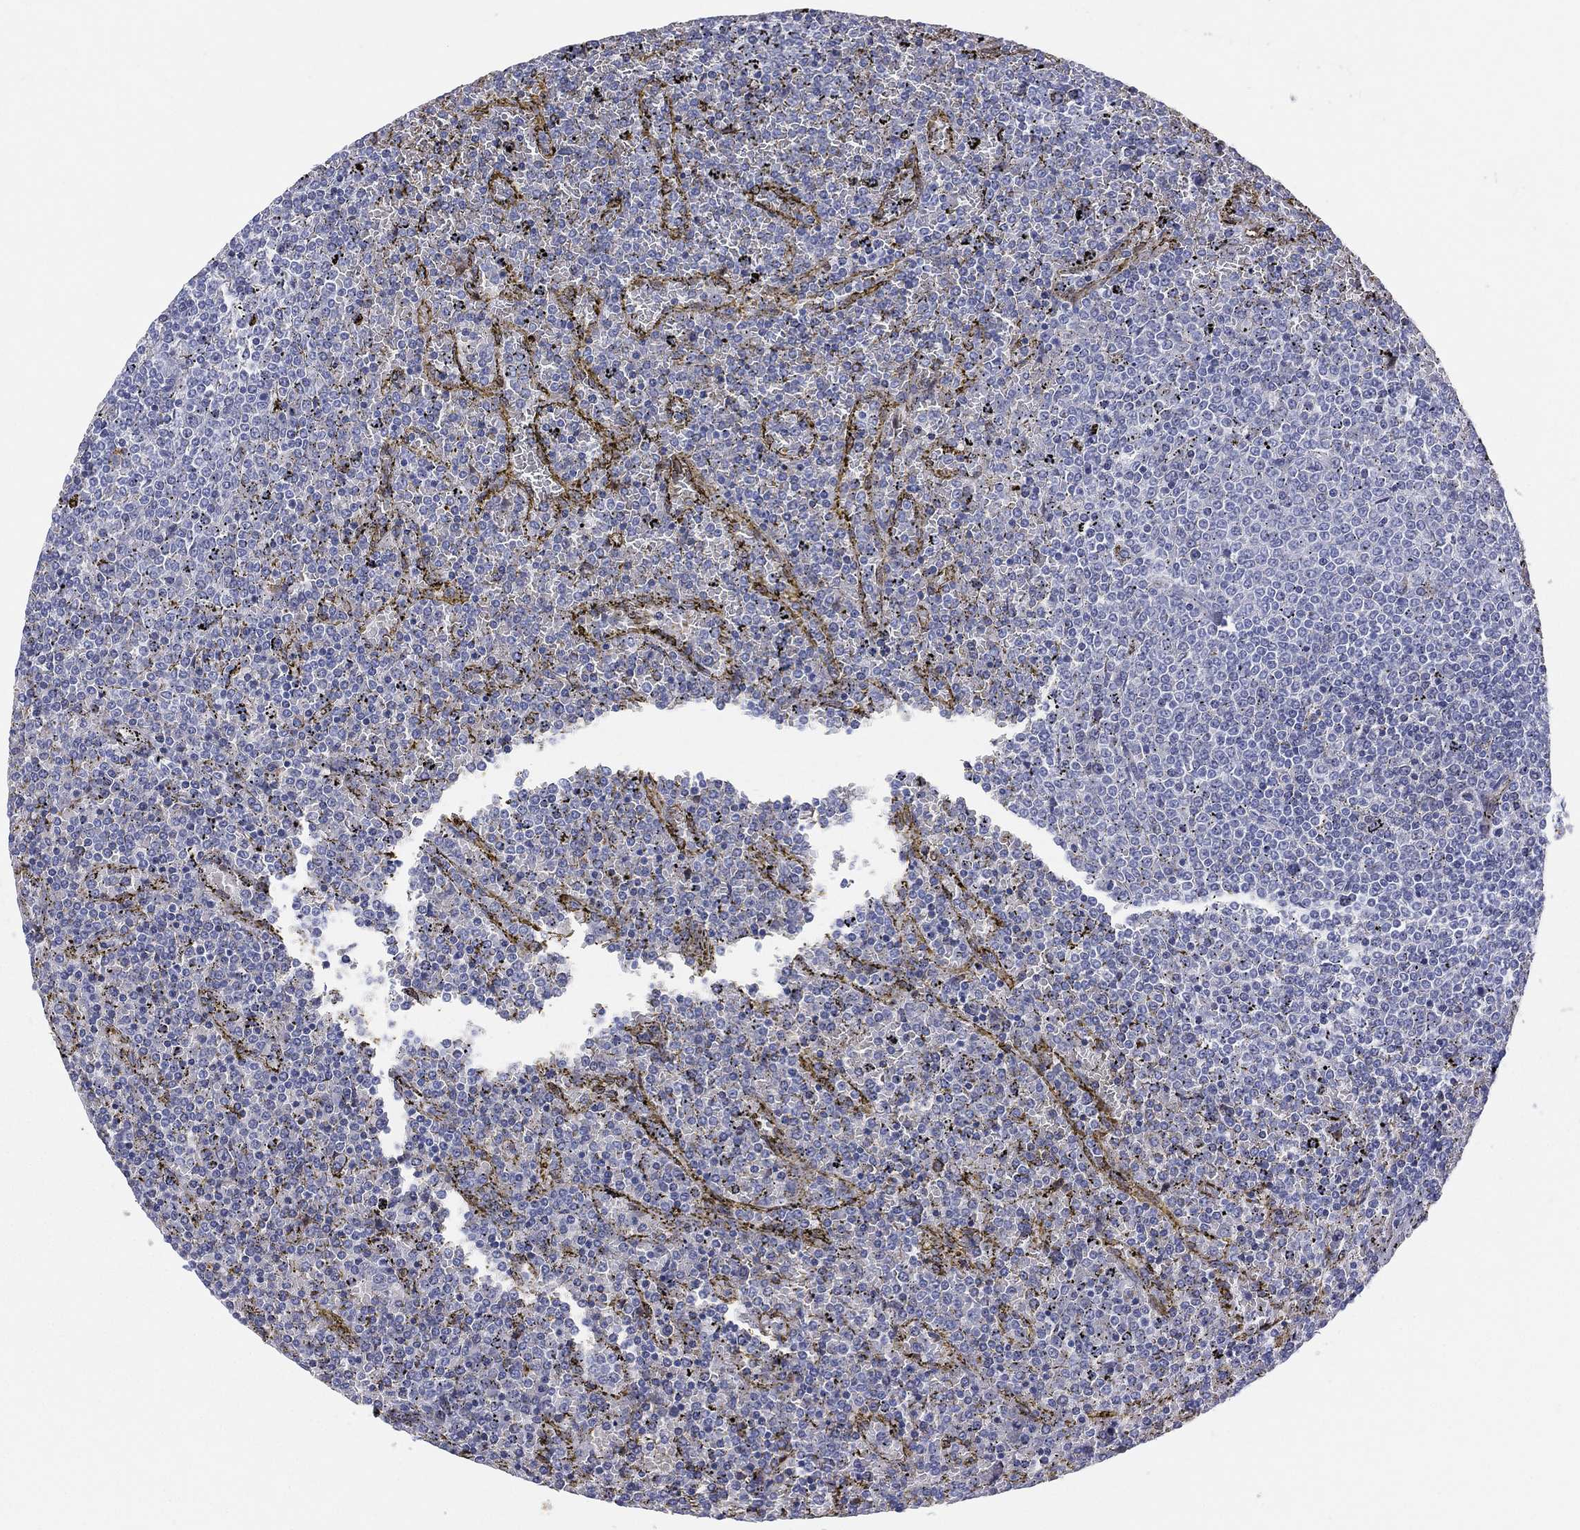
{"staining": {"intensity": "negative", "quantity": "none", "location": "none"}, "tissue": "lymphoma", "cell_type": "Tumor cells", "image_type": "cancer", "snomed": [{"axis": "morphology", "description": "Malignant lymphoma, non-Hodgkin's type, Low grade"}, {"axis": "topography", "description": "Spleen"}], "caption": "High magnification brightfield microscopy of malignant lymphoma, non-Hodgkin's type (low-grade) stained with DAB (brown) and counterstained with hematoxylin (blue): tumor cells show no significant positivity. Brightfield microscopy of IHC stained with DAB (brown) and hematoxylin (blue), captured at high magnification.", "gene": "DDAH1", "patient": {"sex": "female", "age": 77}}